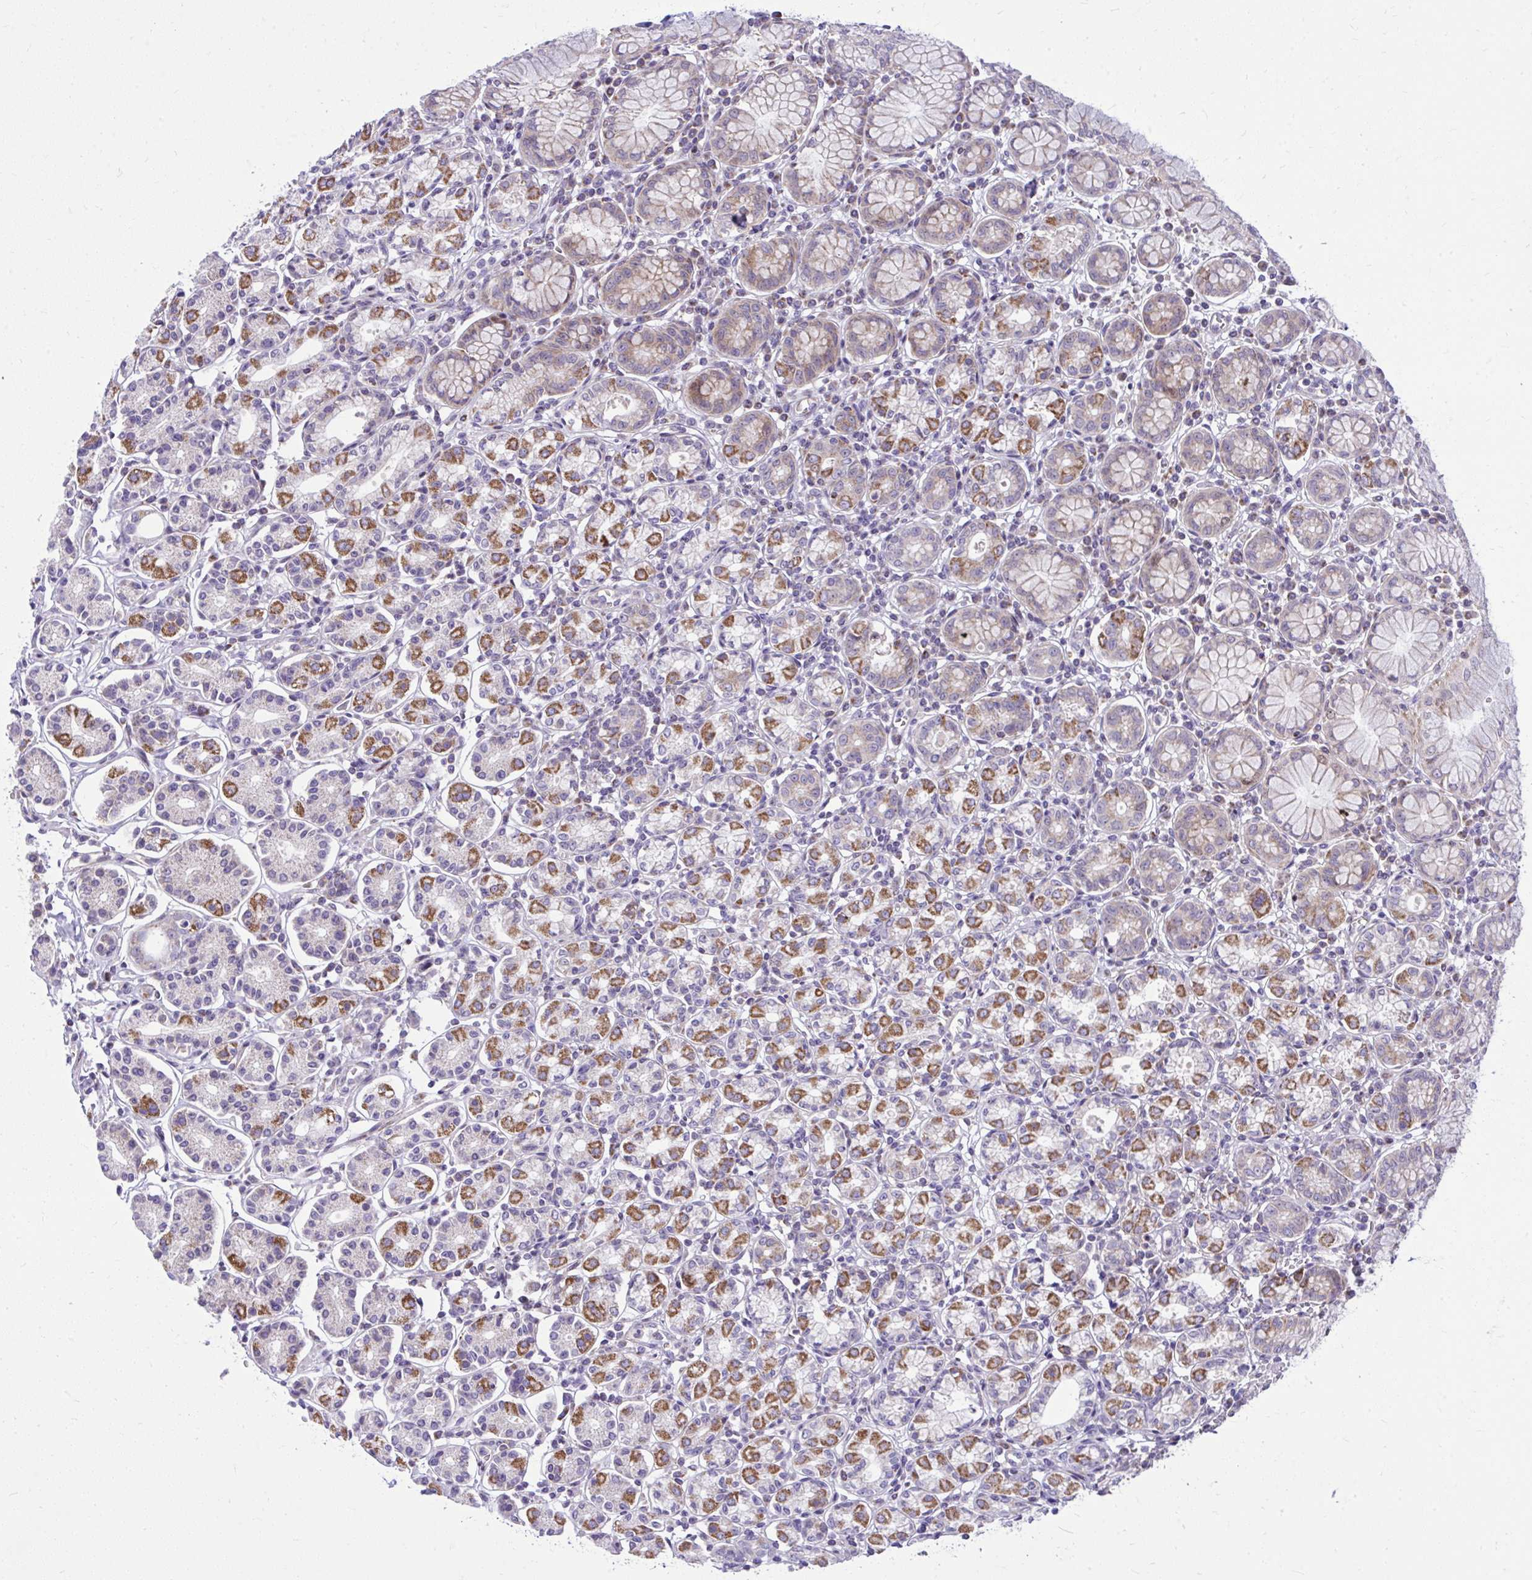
{"staining": {"intensity": "strong", "quantity": "25%-75%", "location": "cytoplasmic/membranous"}, "tissue": "stomach", "cell_type": "Glandular cells", "image_type": "normal", "snomed": [{"axis": "morphology", "description": "Normal tissue, NOS"}, {"axis": "topography", "description": "Stomach"}], "caption": "Glandular cells display high levels of strong cytoplasmic/membranous expression in about 25%-75% of cells in benign human stomach. (IHC, brightfield microscopy, high magnification).", "gene": "GPRIN3", "patient": {"sex": "female", "age": 62}}